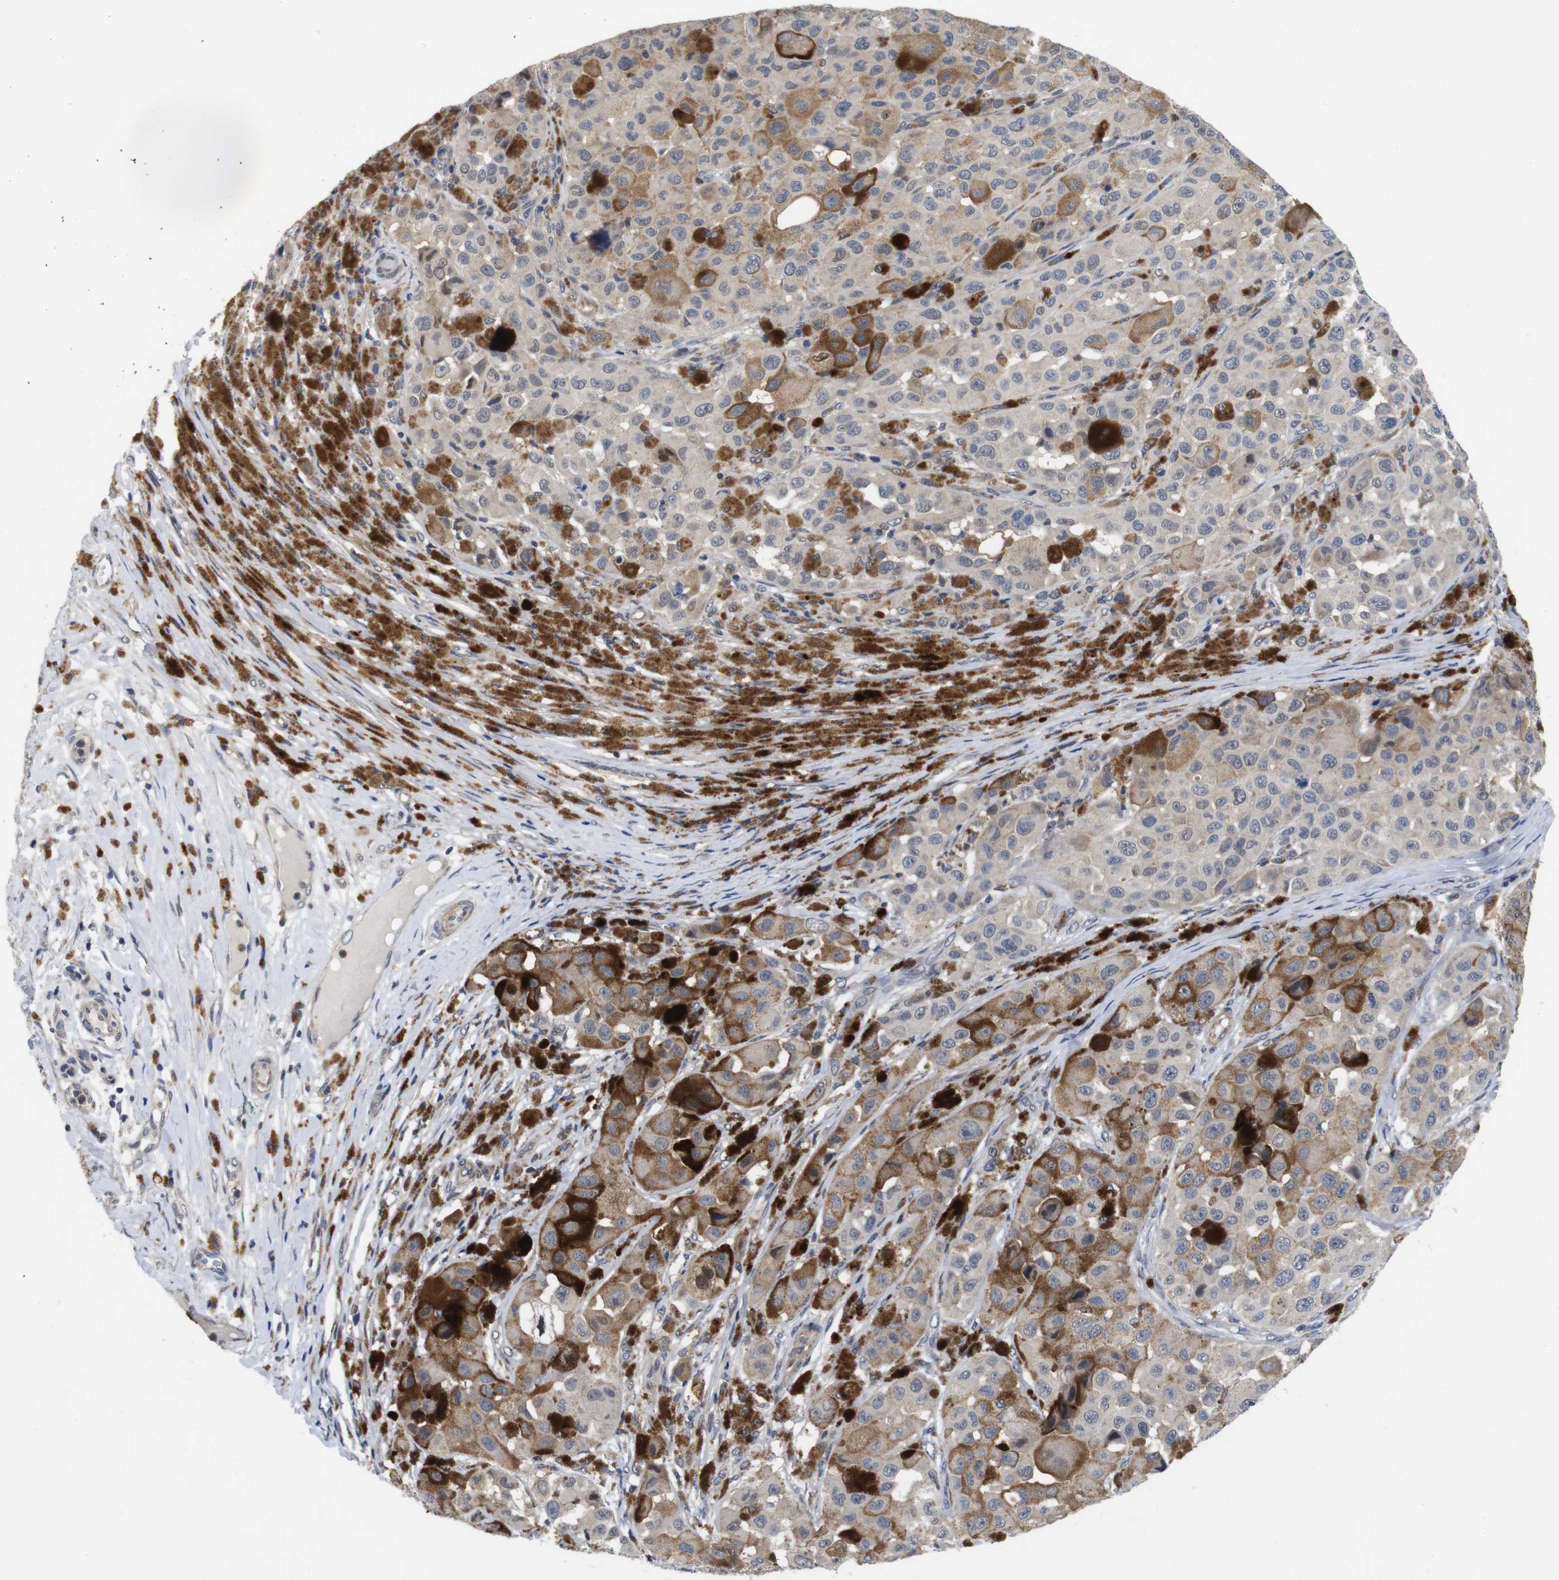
{"staining": {"intensity": "weak", "quantity": "<25%", "location": "cytoplasmic/membranous"}, "tissue": "melanoma", "cell_type": "Tumor cells", "image_type": "cancer", "snomed": [{"axis": "morphology", "description": "Malignant melanoma, NOS"}, {"axis": "topography", "description": "Skin"}], "caption": "Tumor cells show no significant protein expression in malignant melanoma.", "gene": "FNTA", "patient": {"sex": "male", "age": 96}}